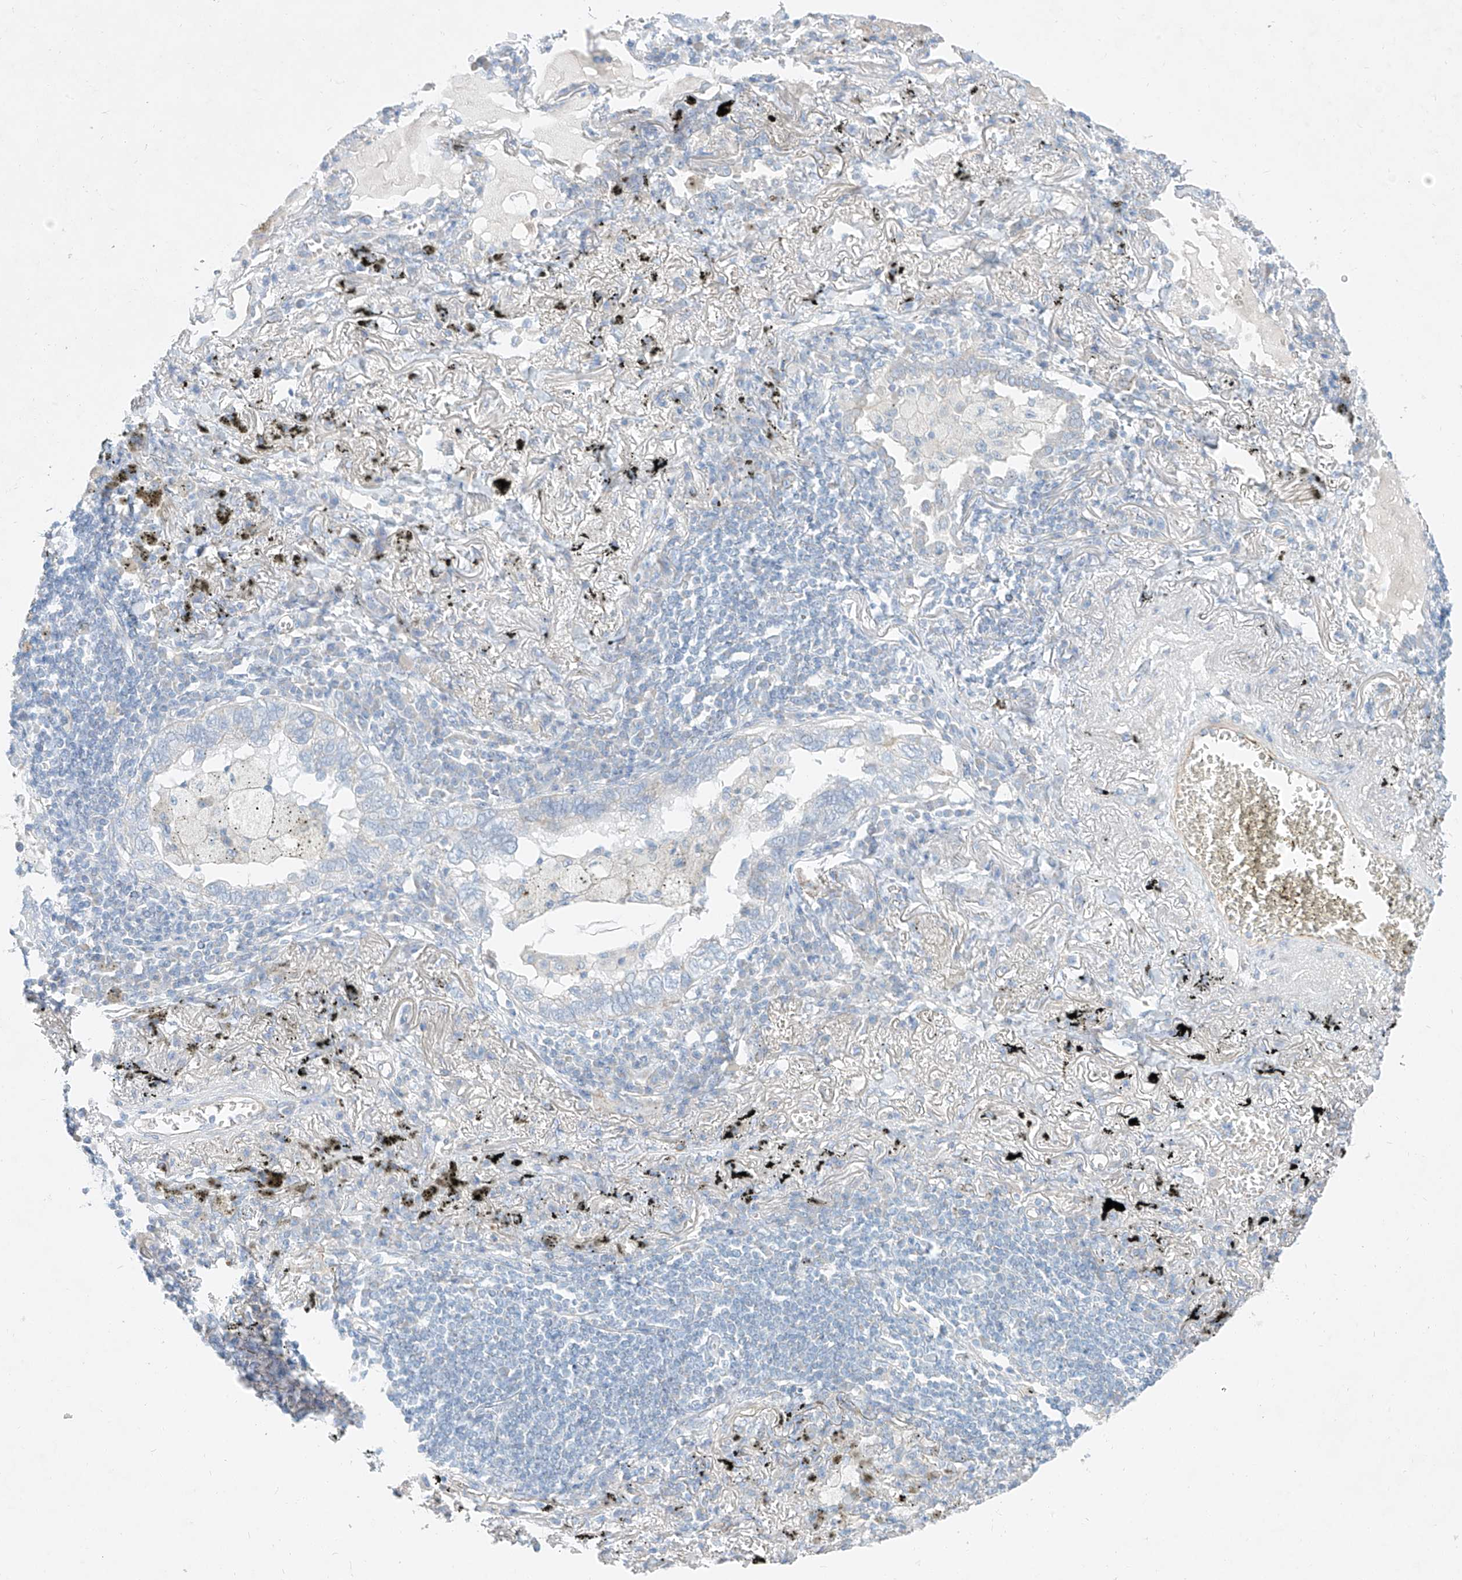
{"staining": {"intensity": "negative", "quantity": "none", "location": "none"}, "tissue": "lung cancer", "cell_type": "Tumor cells", "image_type": "cancer", "snomed": [{"axis": "morphology", "description": "Adenocarcinoma, NOS"}, {"axis": "topography", "description": "Lung"}], "caption": "An image of lung adenocarcinoma stained for a protein reveals no brown staining in tumor cells.", "gene": "AJM1", "patient": {"sex": "male", "age": 65}}